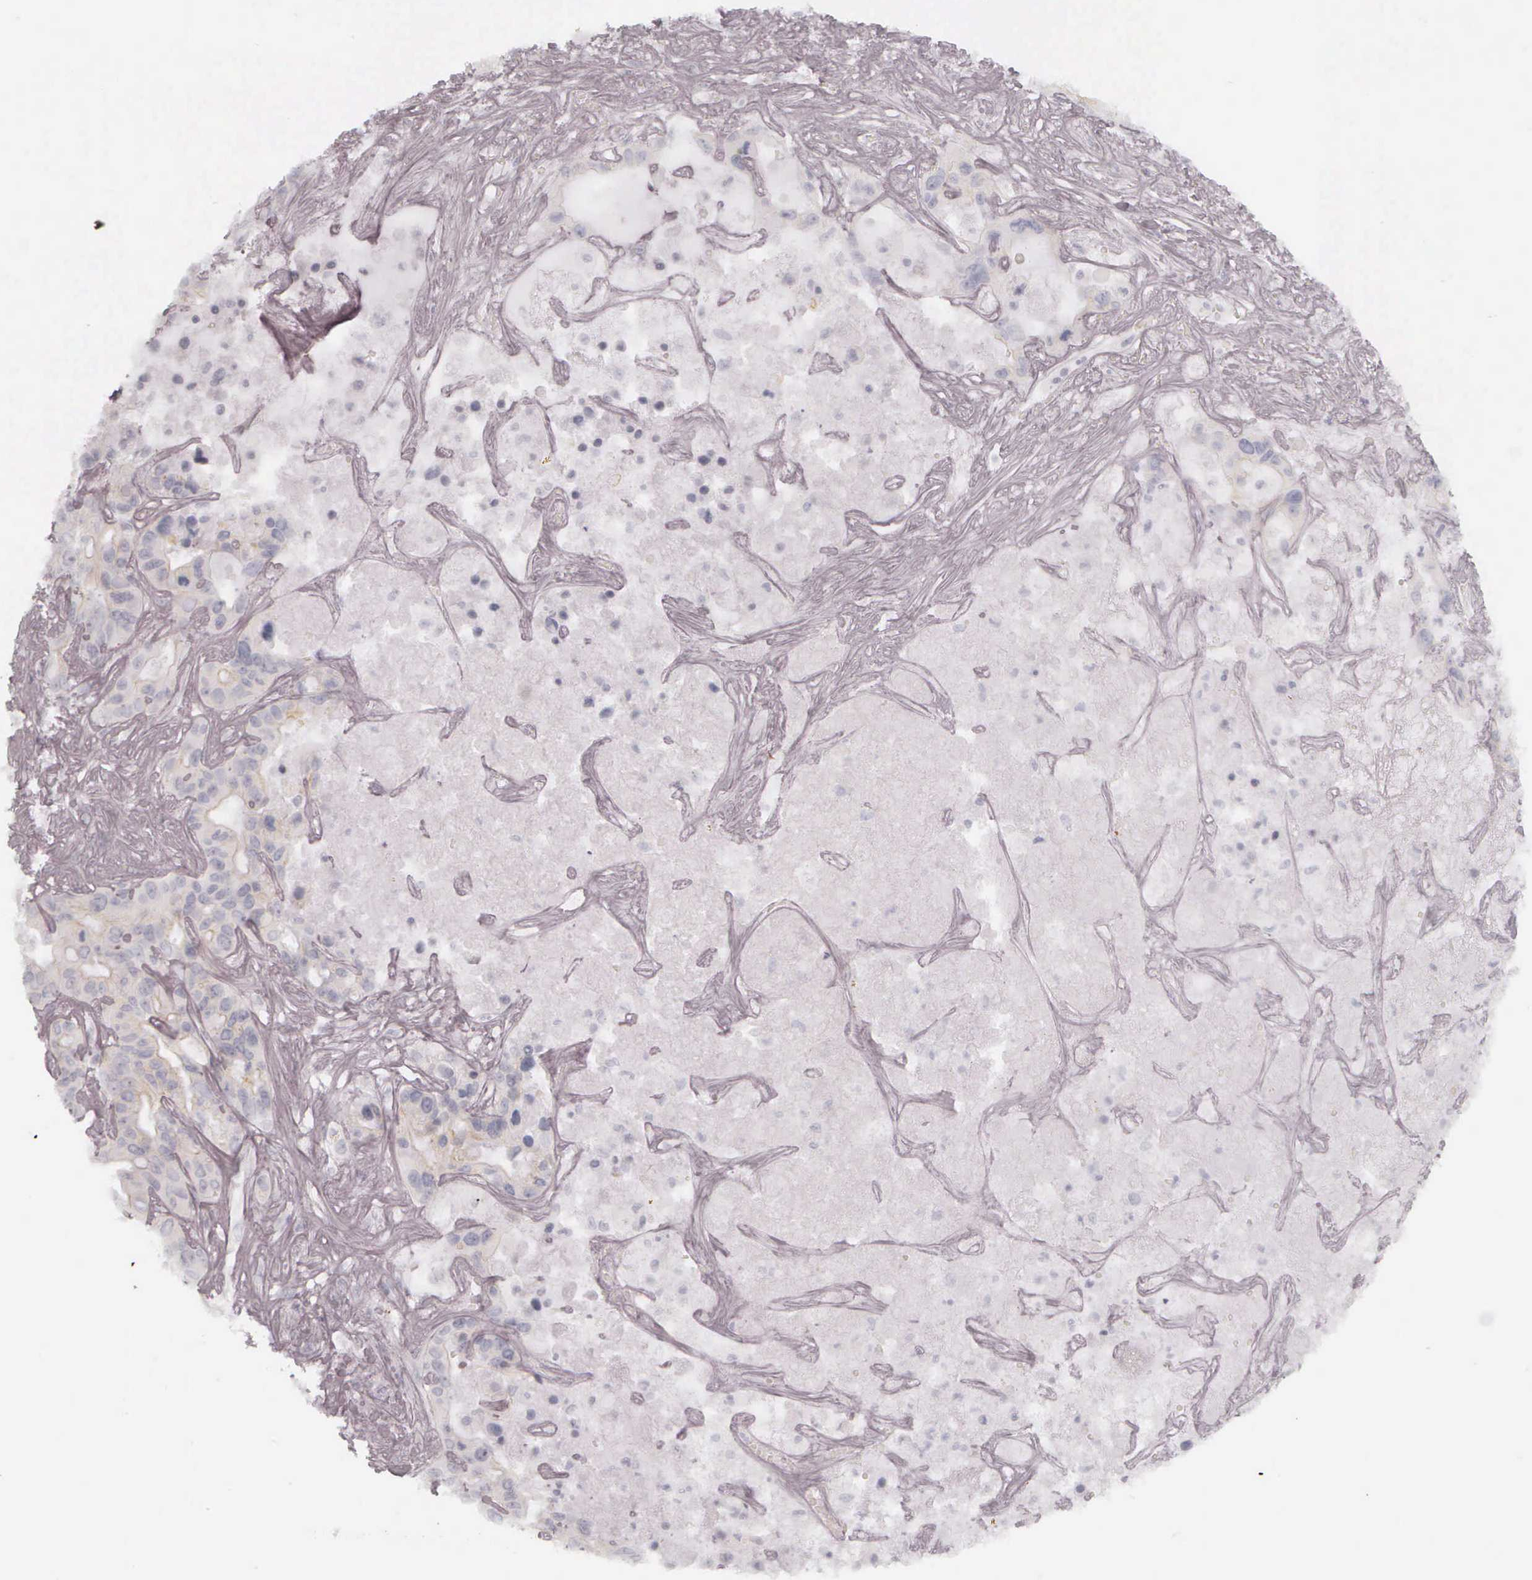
{"staining": {"intensity": "negative", "quantity": "none", "location": "none"}, "tissue": "liver cancer", "cell_type": "Tumor cells", "image_type": "cancer", "snomed": [{"axis": "morphology", "description": "Cholangiocarcinoma"}, {"axis": "topography", "description": "Liver"}], "caption": "Photomicrograph shows no significant protein staining in tumor cells of liver cancer.", "gene": "KRT14", "patient": {"sex": "female", "age": 65}}